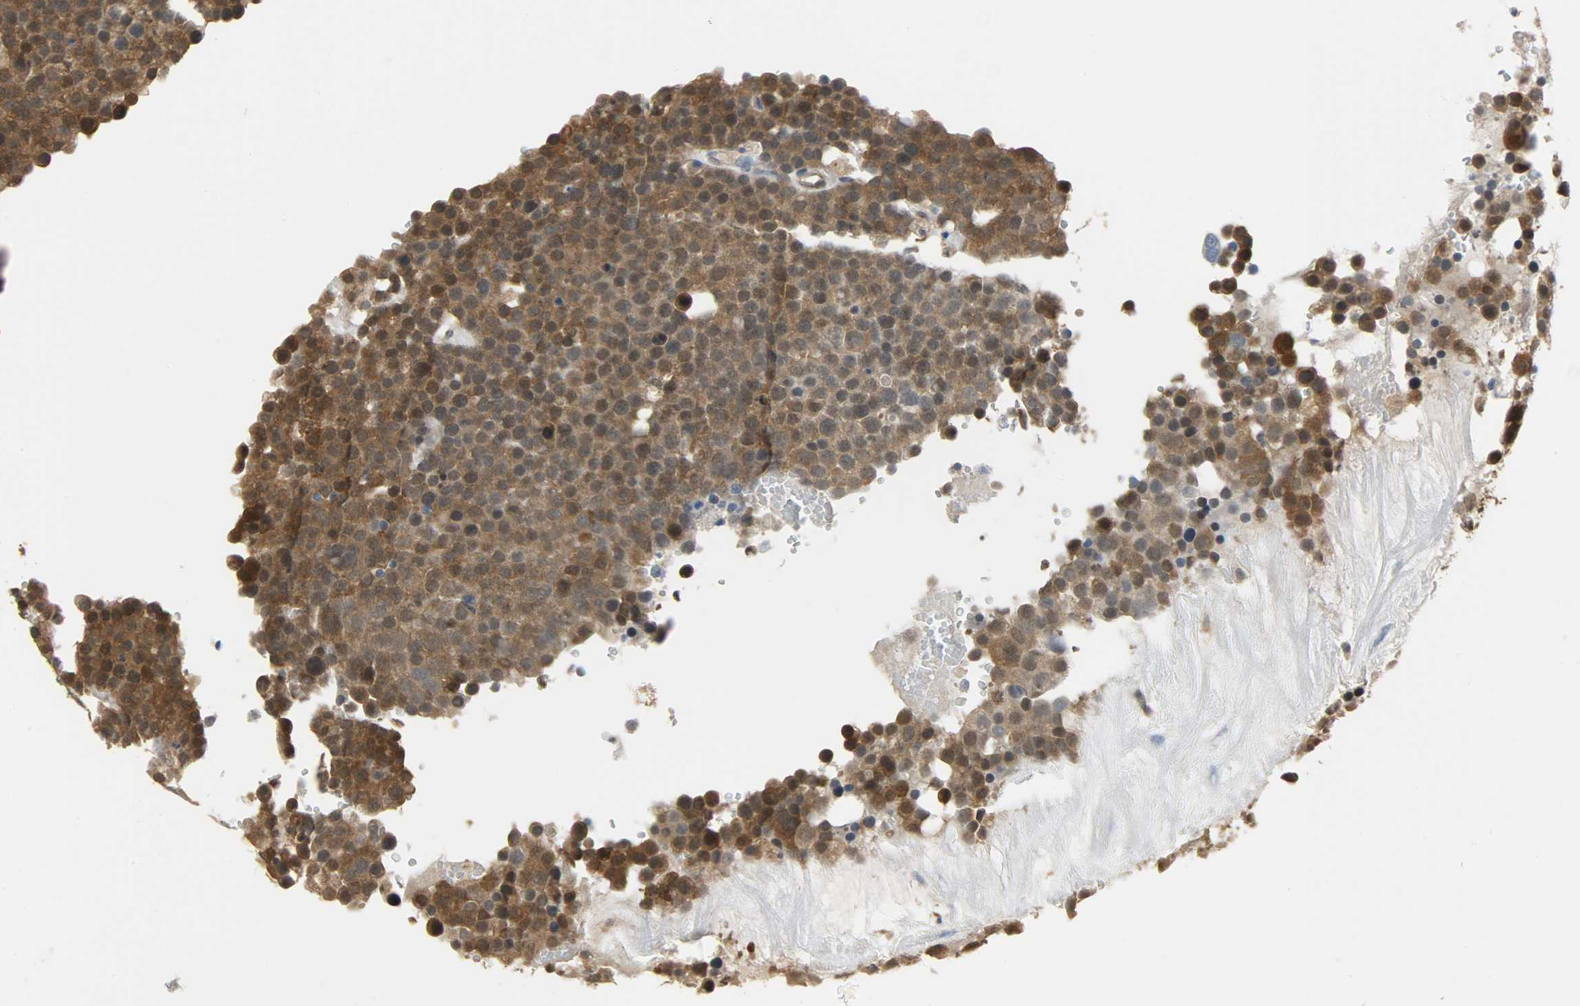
{"staining": {"intensity": "strong", "quantity": ">75%", "location": "cytoplasmic/membranous,nuclear"}, "tissue": "testis cancer", "cell_type": "Tumor cells", "image_type": "cancer", "snomed": [{"axis": "morphology", "description": "Seminoma, NOS"}, {"axis": "topography", "description": "Testis"}], "caption": "A histopathology image of testis cancer (seminoma) stained for a protein shows strong cytoplasmic/membranous and nuclear brown staining in tumor cells.", "gene": "EIF4EBP1", "patient": {"sex": "male", "age": 71}}